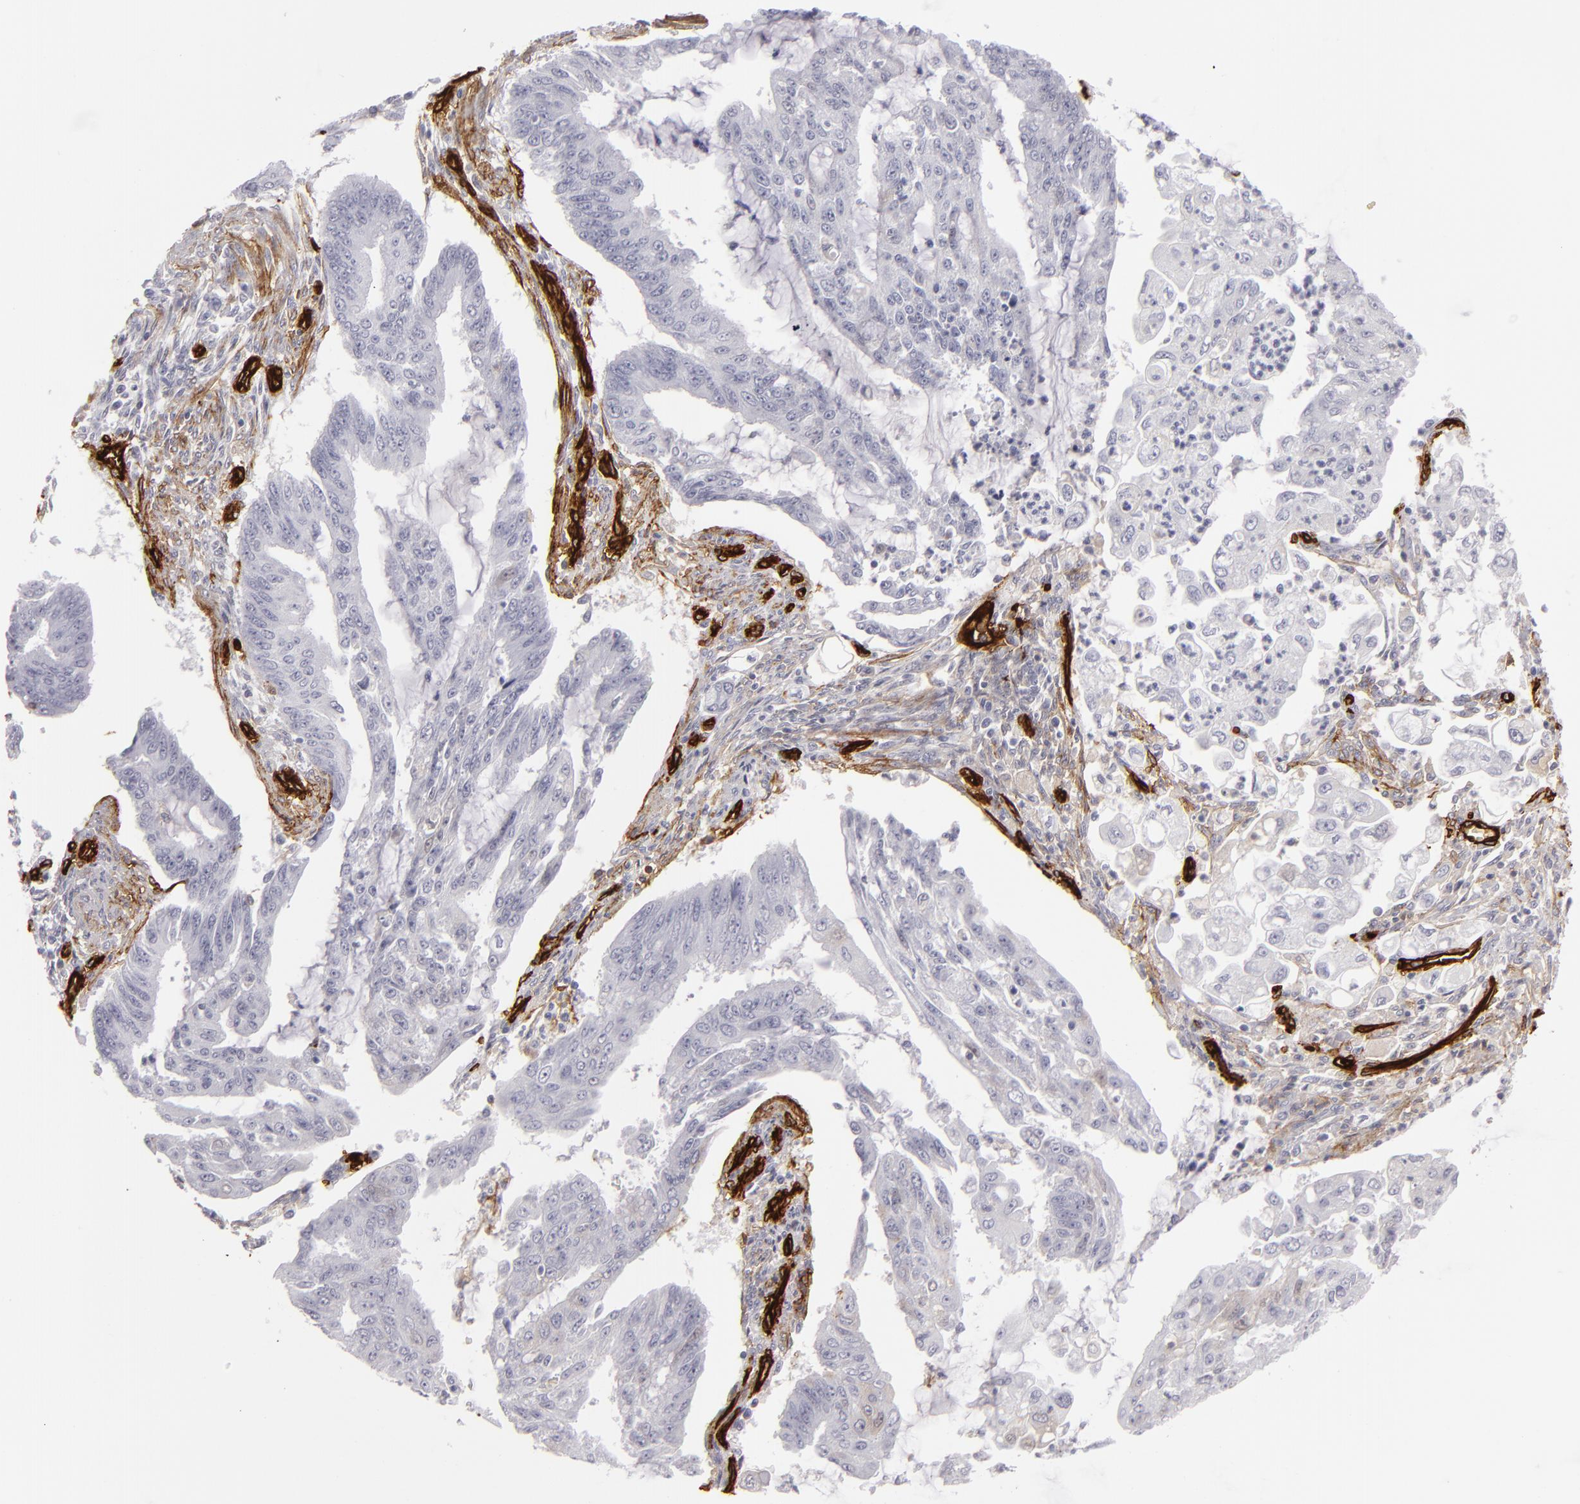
{"staining": {"intensity": "negative", "quantity": "none", "location": "none"}, "tissue": "endometrial cancer", "cell_type": "Tumor cells", "image_type": "cancer", "snomed": [{"axis": "morphology", "description": "Adenocarcinoma, NOS"}, {"axis": "topography", "description": "Endometrium"}], "caption": "Human endometrial cancer (adenocarcinoma) stained for a protein using IHC demonstrates no positivity in tumor cells.", "gene": "MCAM", "patient": {"sex": "female", "age": 75}}